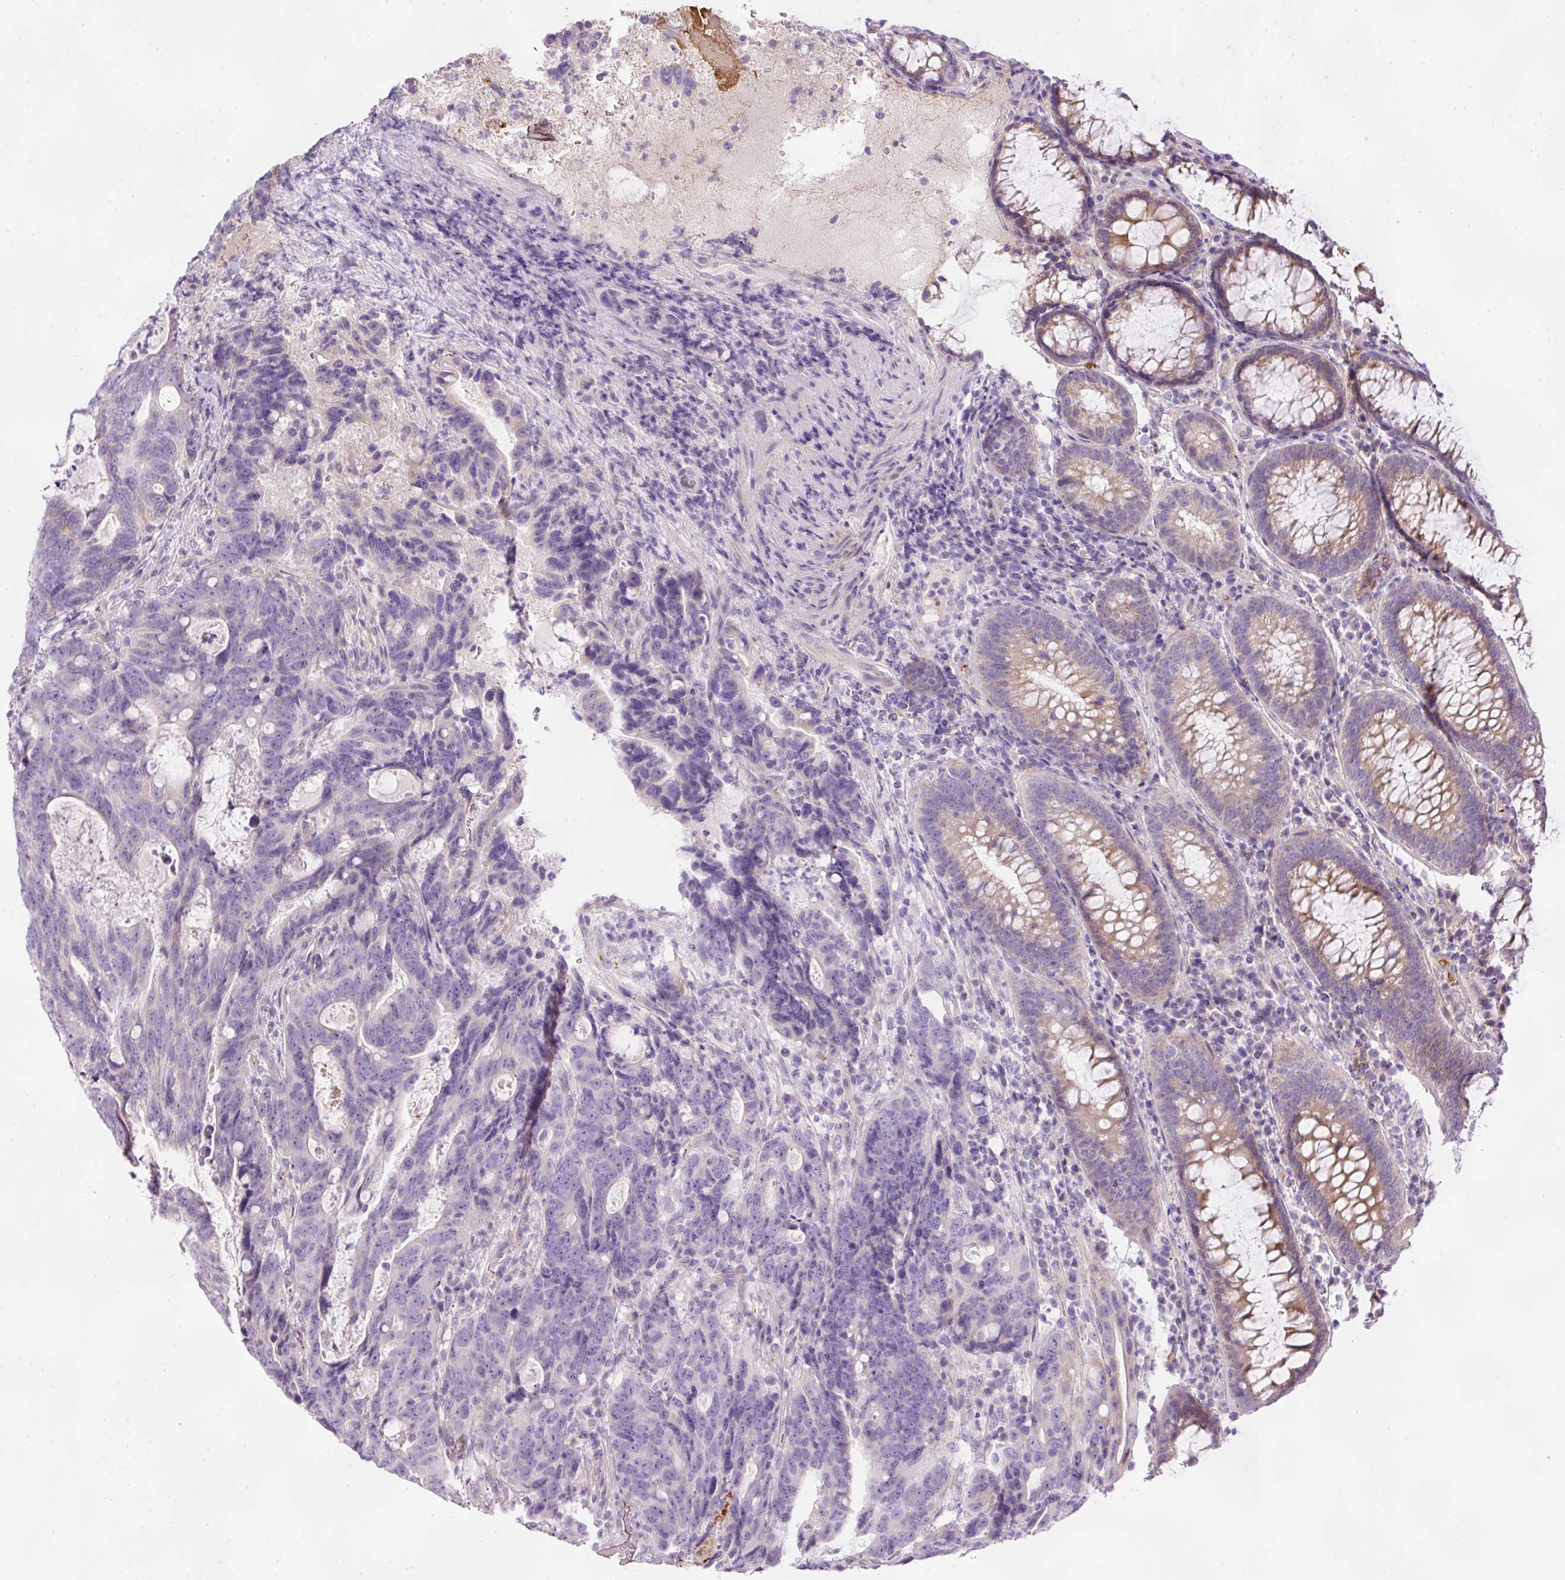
{"staining": {"intensity": "negative", "quantity": "none", "location": "none"}, "tissue": "colorectal cancer", "cell_type": "Tumor cells", "image_type": "cancer", "snomed": [{"axis": "morphology", "description": "Adenocarcinoma, NOS"}, {"axis": "topography", "description": "Colon"}], "caption": "Tumor cells show no significant protein expression in adenocarcinoma (colorectal).", "gene": "KPNA5", "patient": {"sex": "female", "age": 82}}